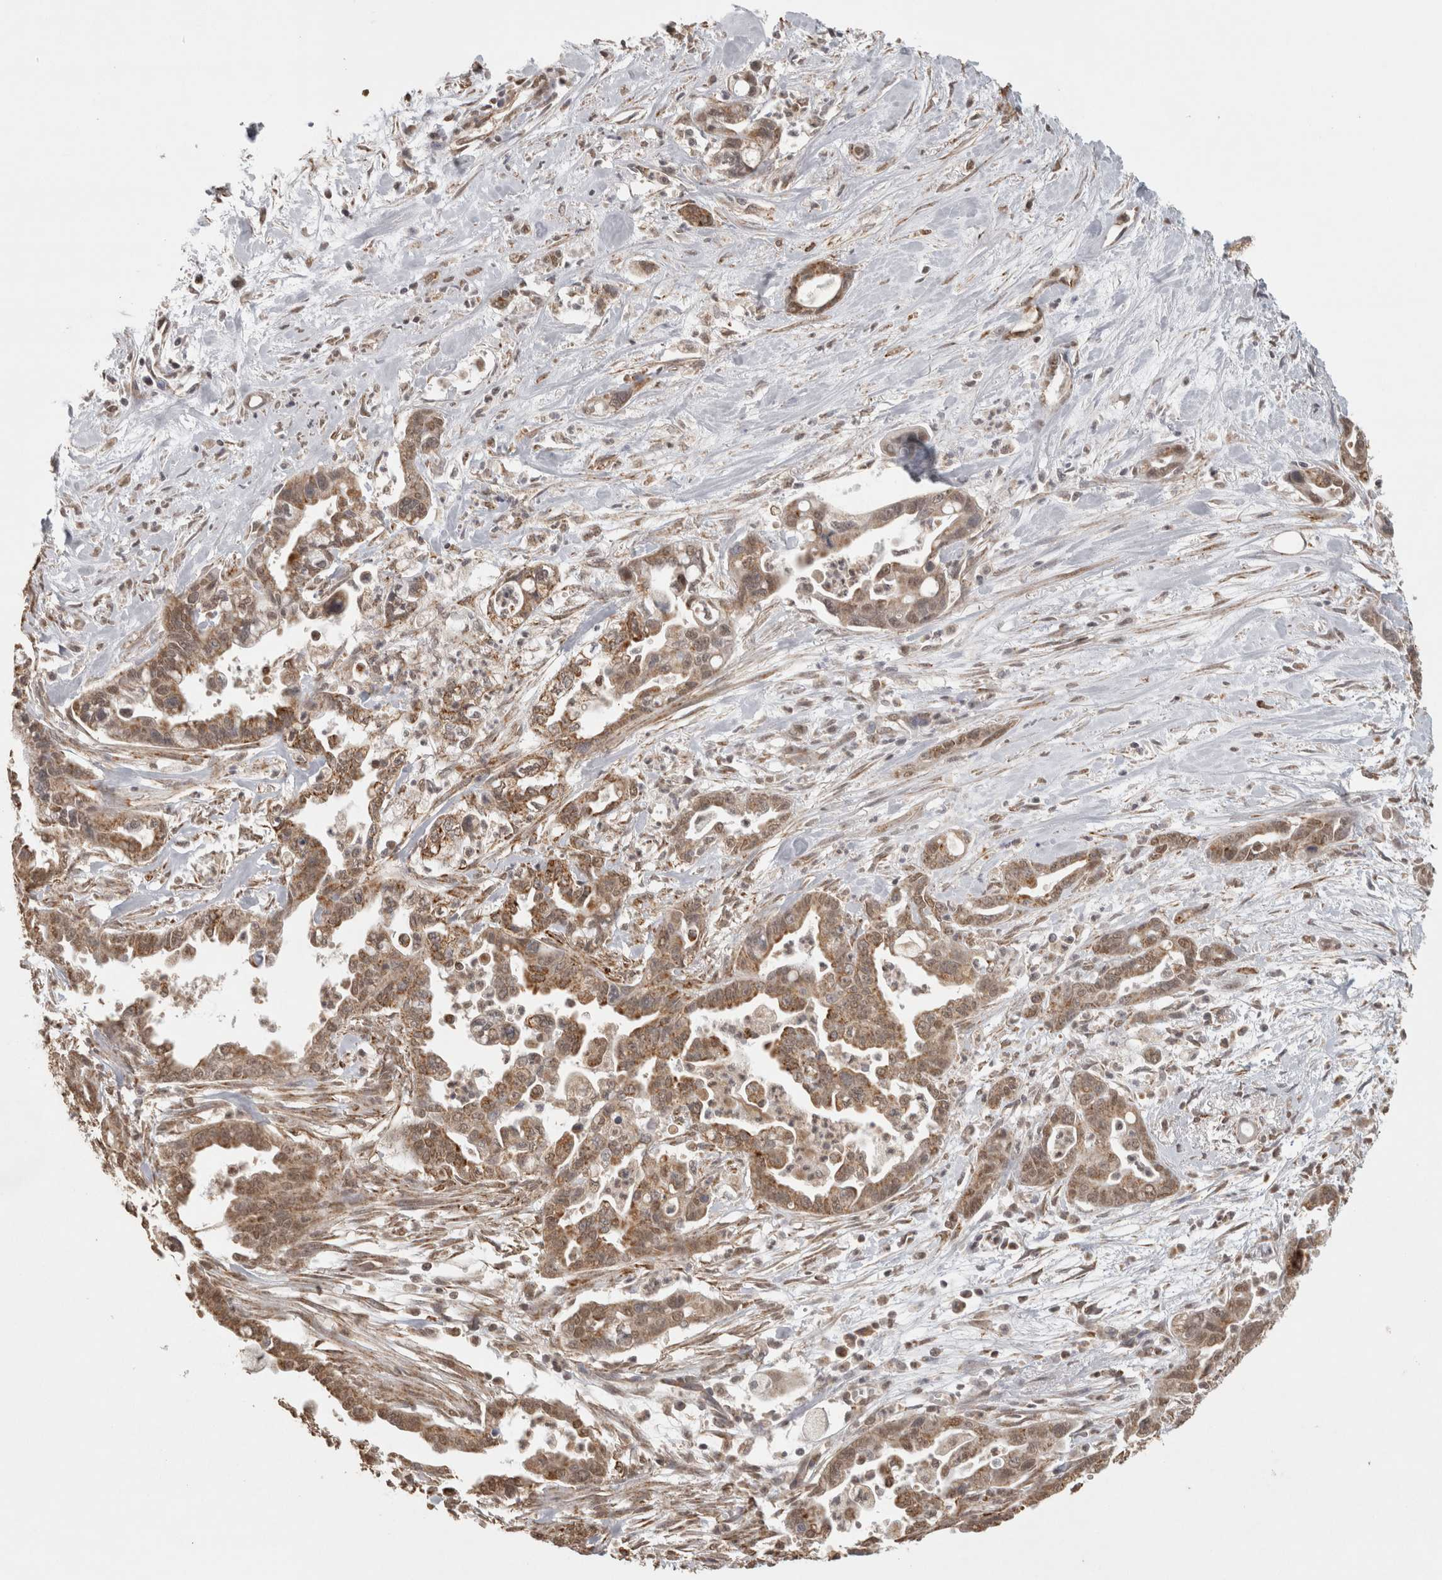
{"staining": {"intensity": "moderate", "quantity": ">75%", "location": "cytoplasmic/membranous"}, "tissue": "pancreatic cancer", "cell_type": "Tumor cells", "image_type": "cancer", "snomed": [{"axis": "morphology", "description": "Adenocarcinoma, NOS"}, {"axis": "topography", "description": "Pancreas"}], "caption": "Immunohistochemical staining of human pancreatic cancer shows medium levels of moderate cytoplasmic/membranous protein positivity in approximately >75% of tumor cells. (brown staining indicates protein expression, while blue staining denotes nuclei).", "gene": "BNIP3L", "patient": {"sex": "male", "age": 70}}